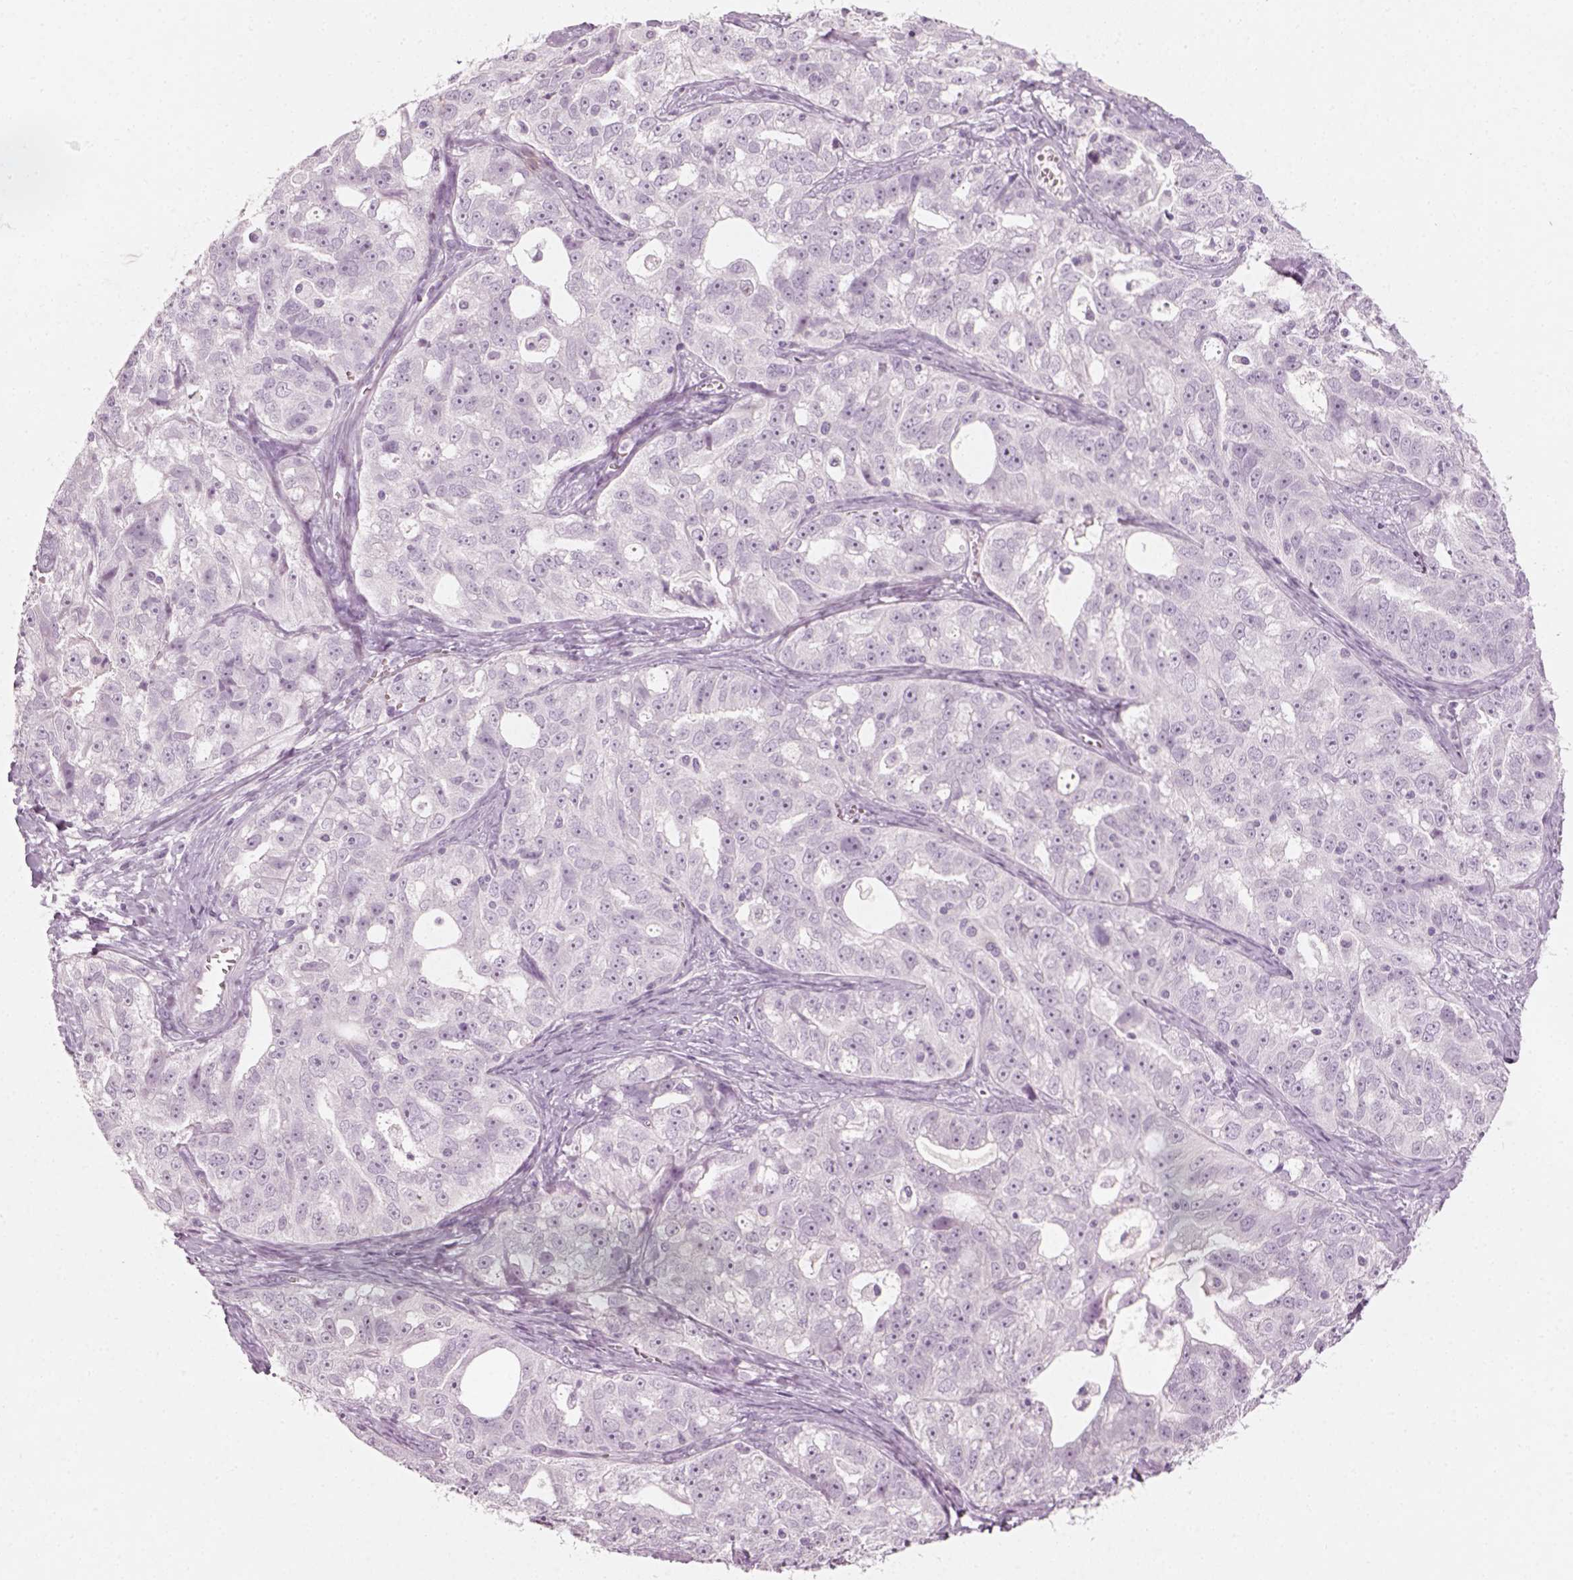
{"staining": {"intensity": "negative", "quantity": "none", "location": "none"}, "tissue": "ovarian cancer", "cell_type": "Tumor cells", "image_type": "cancer", "snomed": [{"axis": "morphology", "description": "Cystadenocarcinoma, serous, NOS"}, {"axis": "topography", "description": "Ovary"}], "caption": "Photomicrograph shows no significant protein positivity in tumor cells of ovarian serous cystadenocarcinoma.", "gene": "TH", "patient": {"sex": "female", "age": 51}}